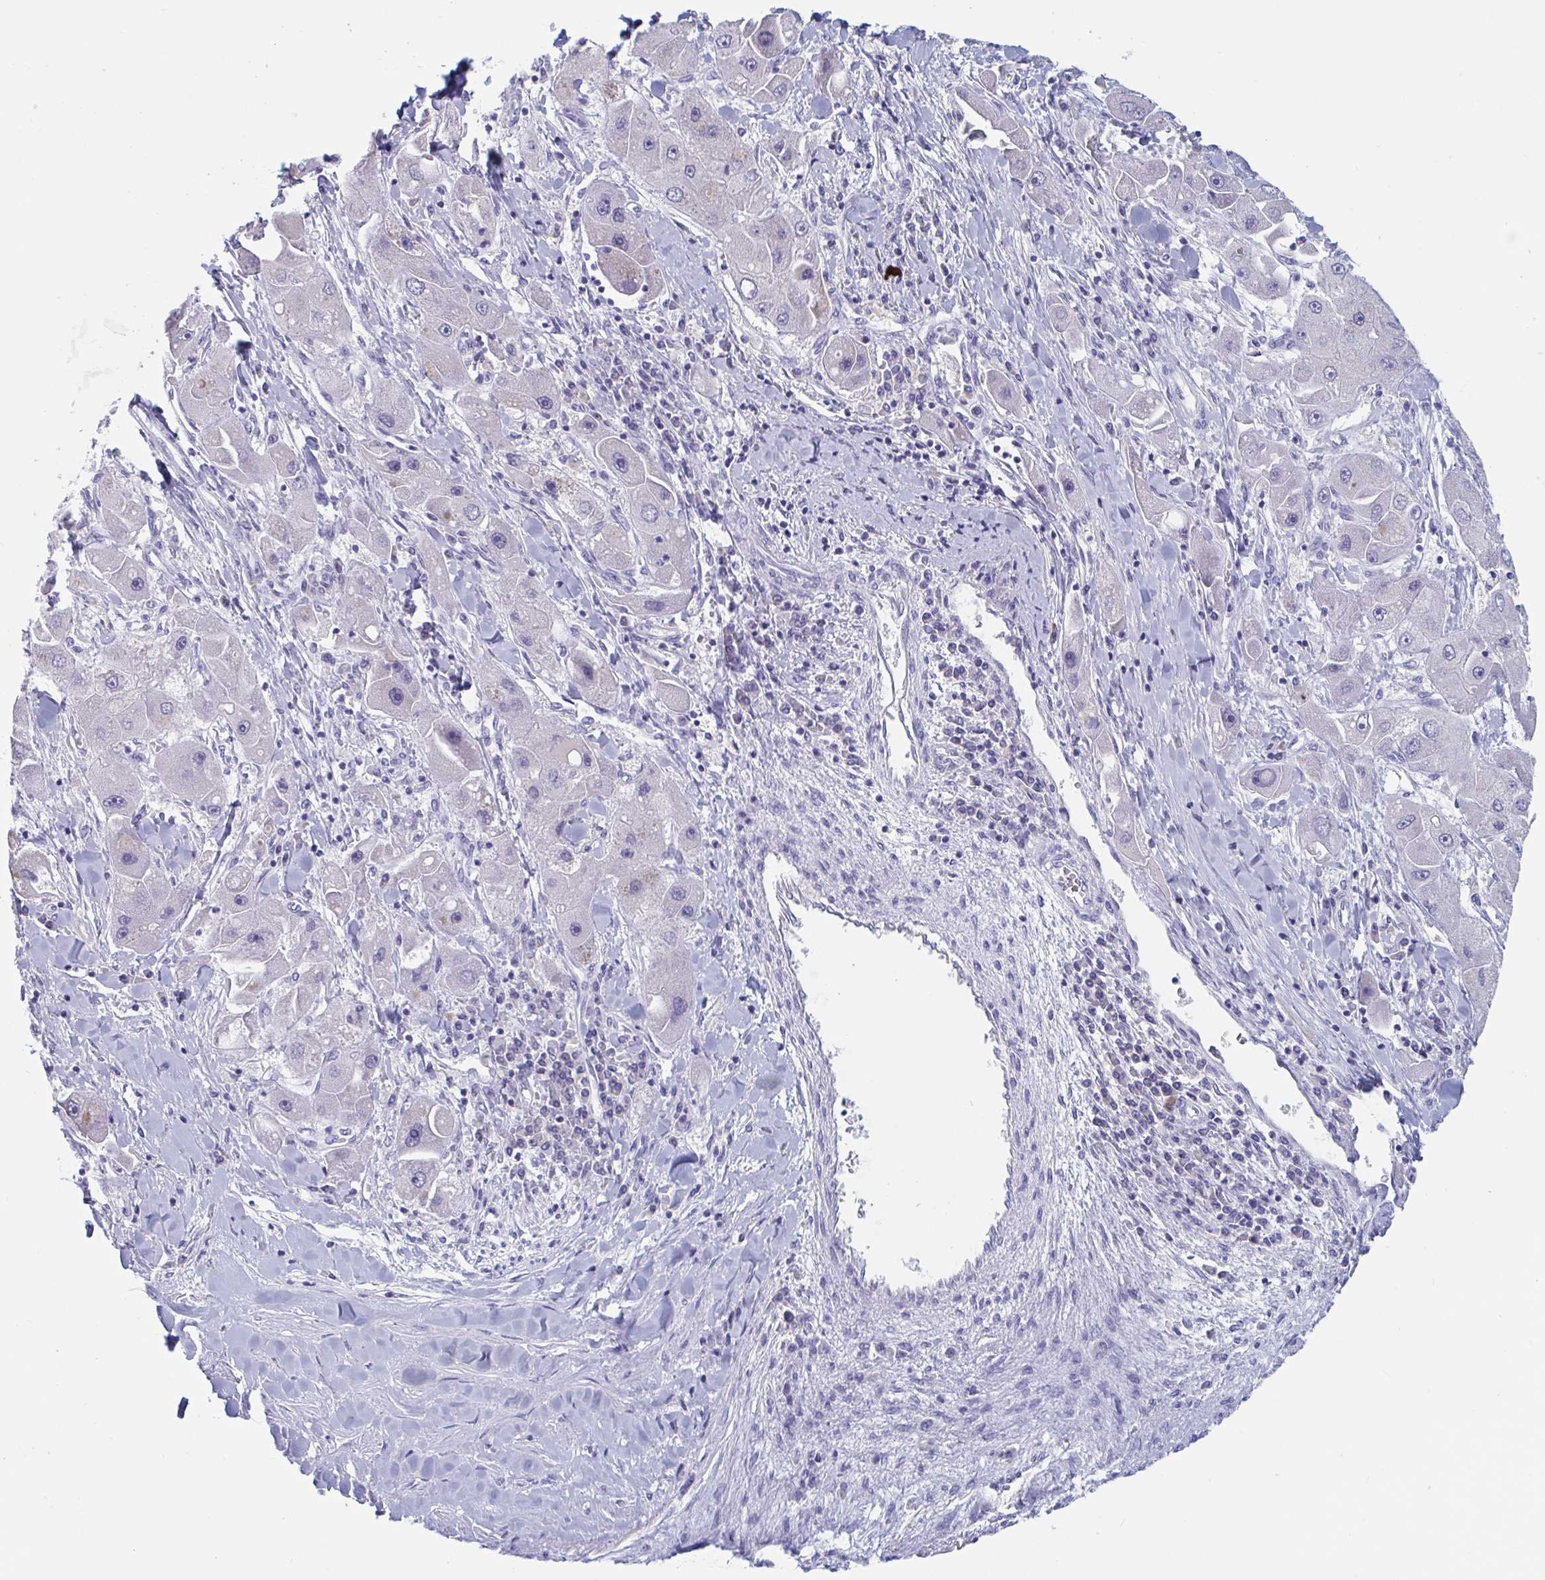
{"staining": {"intensity": "negative", "quantity": "none", "location": "none"}, "tissue": "liver cancer", "cell_type": "Tumor cells", "image_type": "cancer", "snomed": [{"axis": "morphology", "description": "Carcinoma, Hepatocellular, NOS"}, {"axis": "topography", "description": "Liver"}], "caption": "The immunohistochemistry (IHC) histopathology image has no significant staining in tumor cells of liver cancer (hepatocellular carcinoma) tissue.", "gene": "DPEP3", "patient": {"sex": "male", "age": 24}}